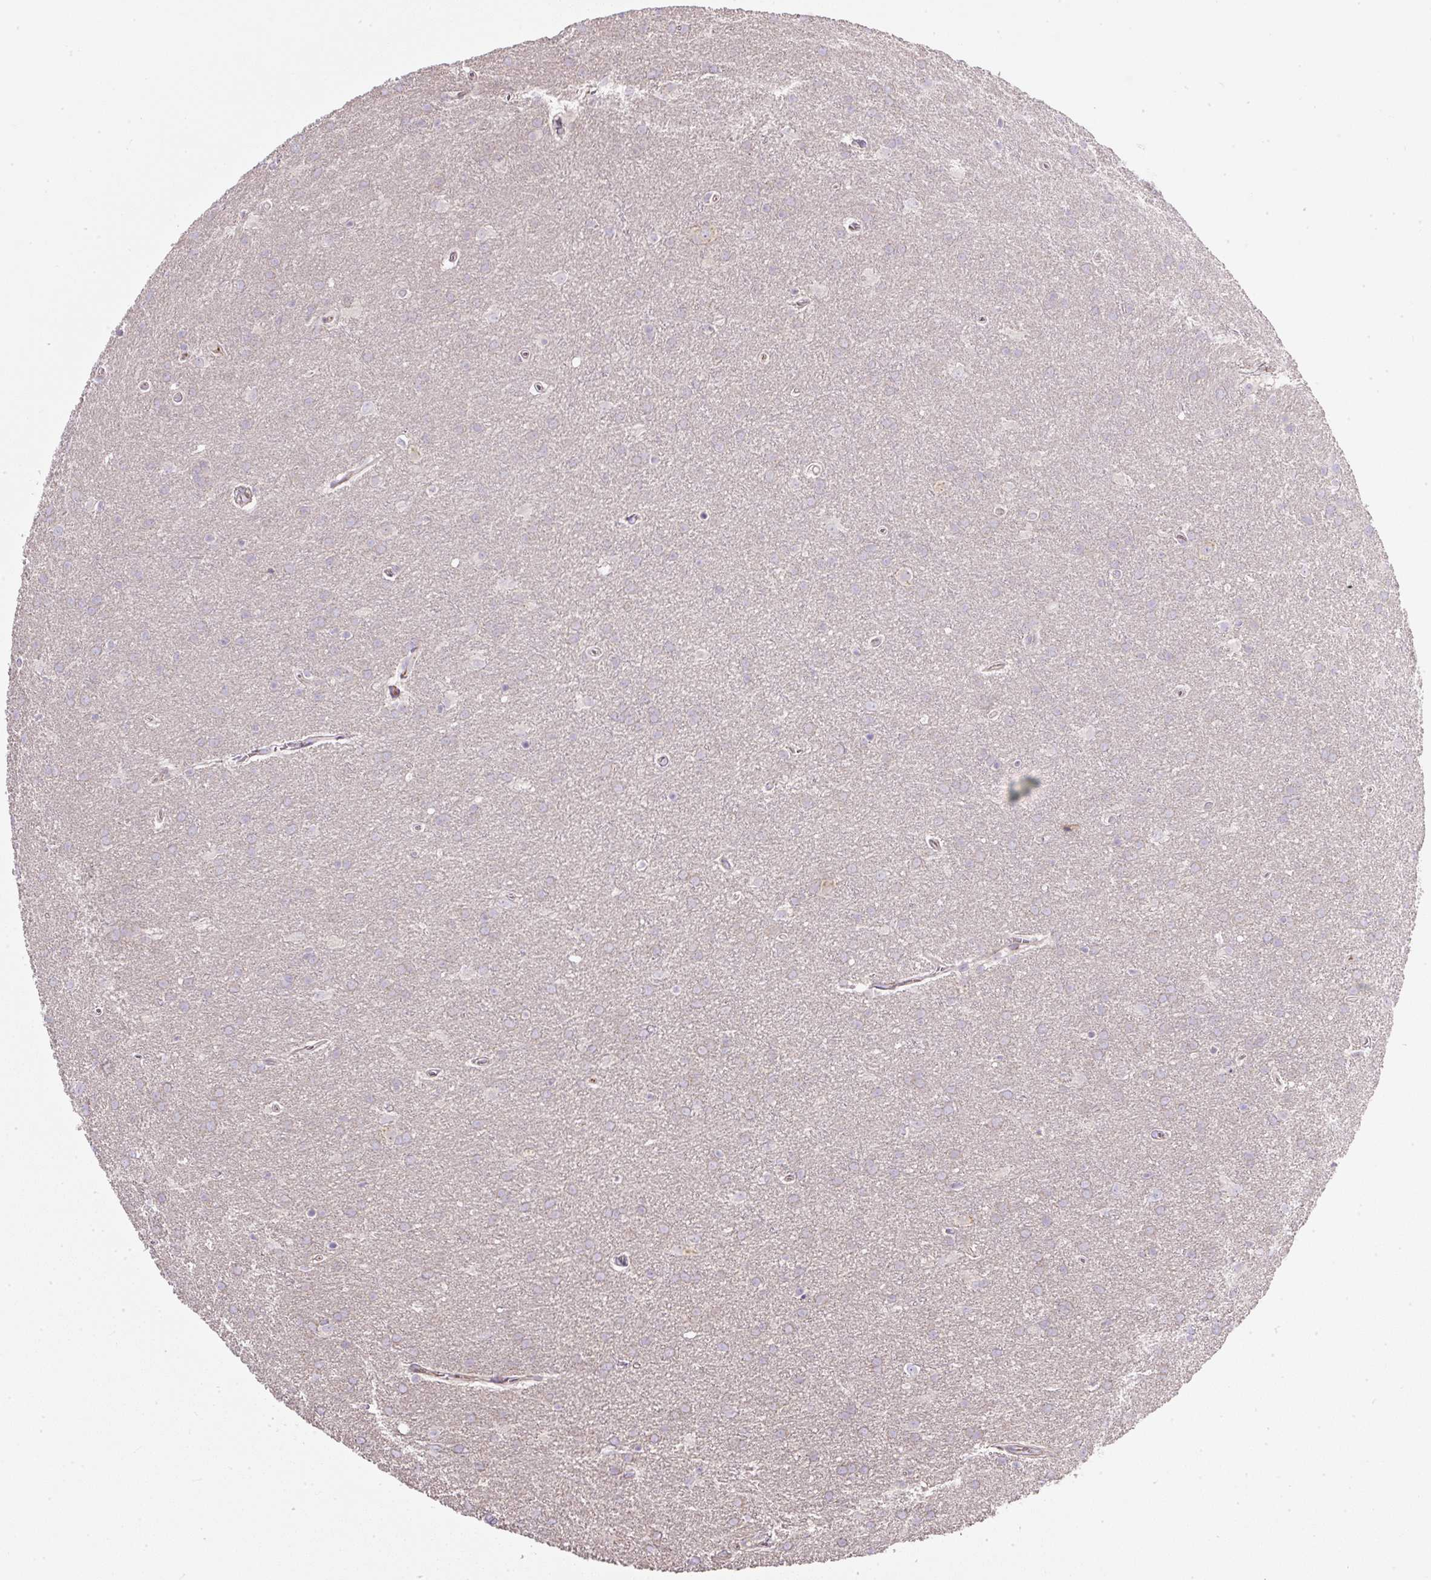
{"staining": {"intensity": "negative", "quantity": "none", "location": "none"}, "tissue": "glioma", "cell_type": "Tumor cells", "image_type": "cancer", "snomed": [{"axis": "morphology", "description": "Glioma, malignant, Low grade"}, {"axis": "topography", "description": "Brain"}], "caption": "The micrograph reveals no staining of tumor cells in malignant glioma (low-grade).", "gene": "MLX", "patient": {"sex": "female", "age": 32}}